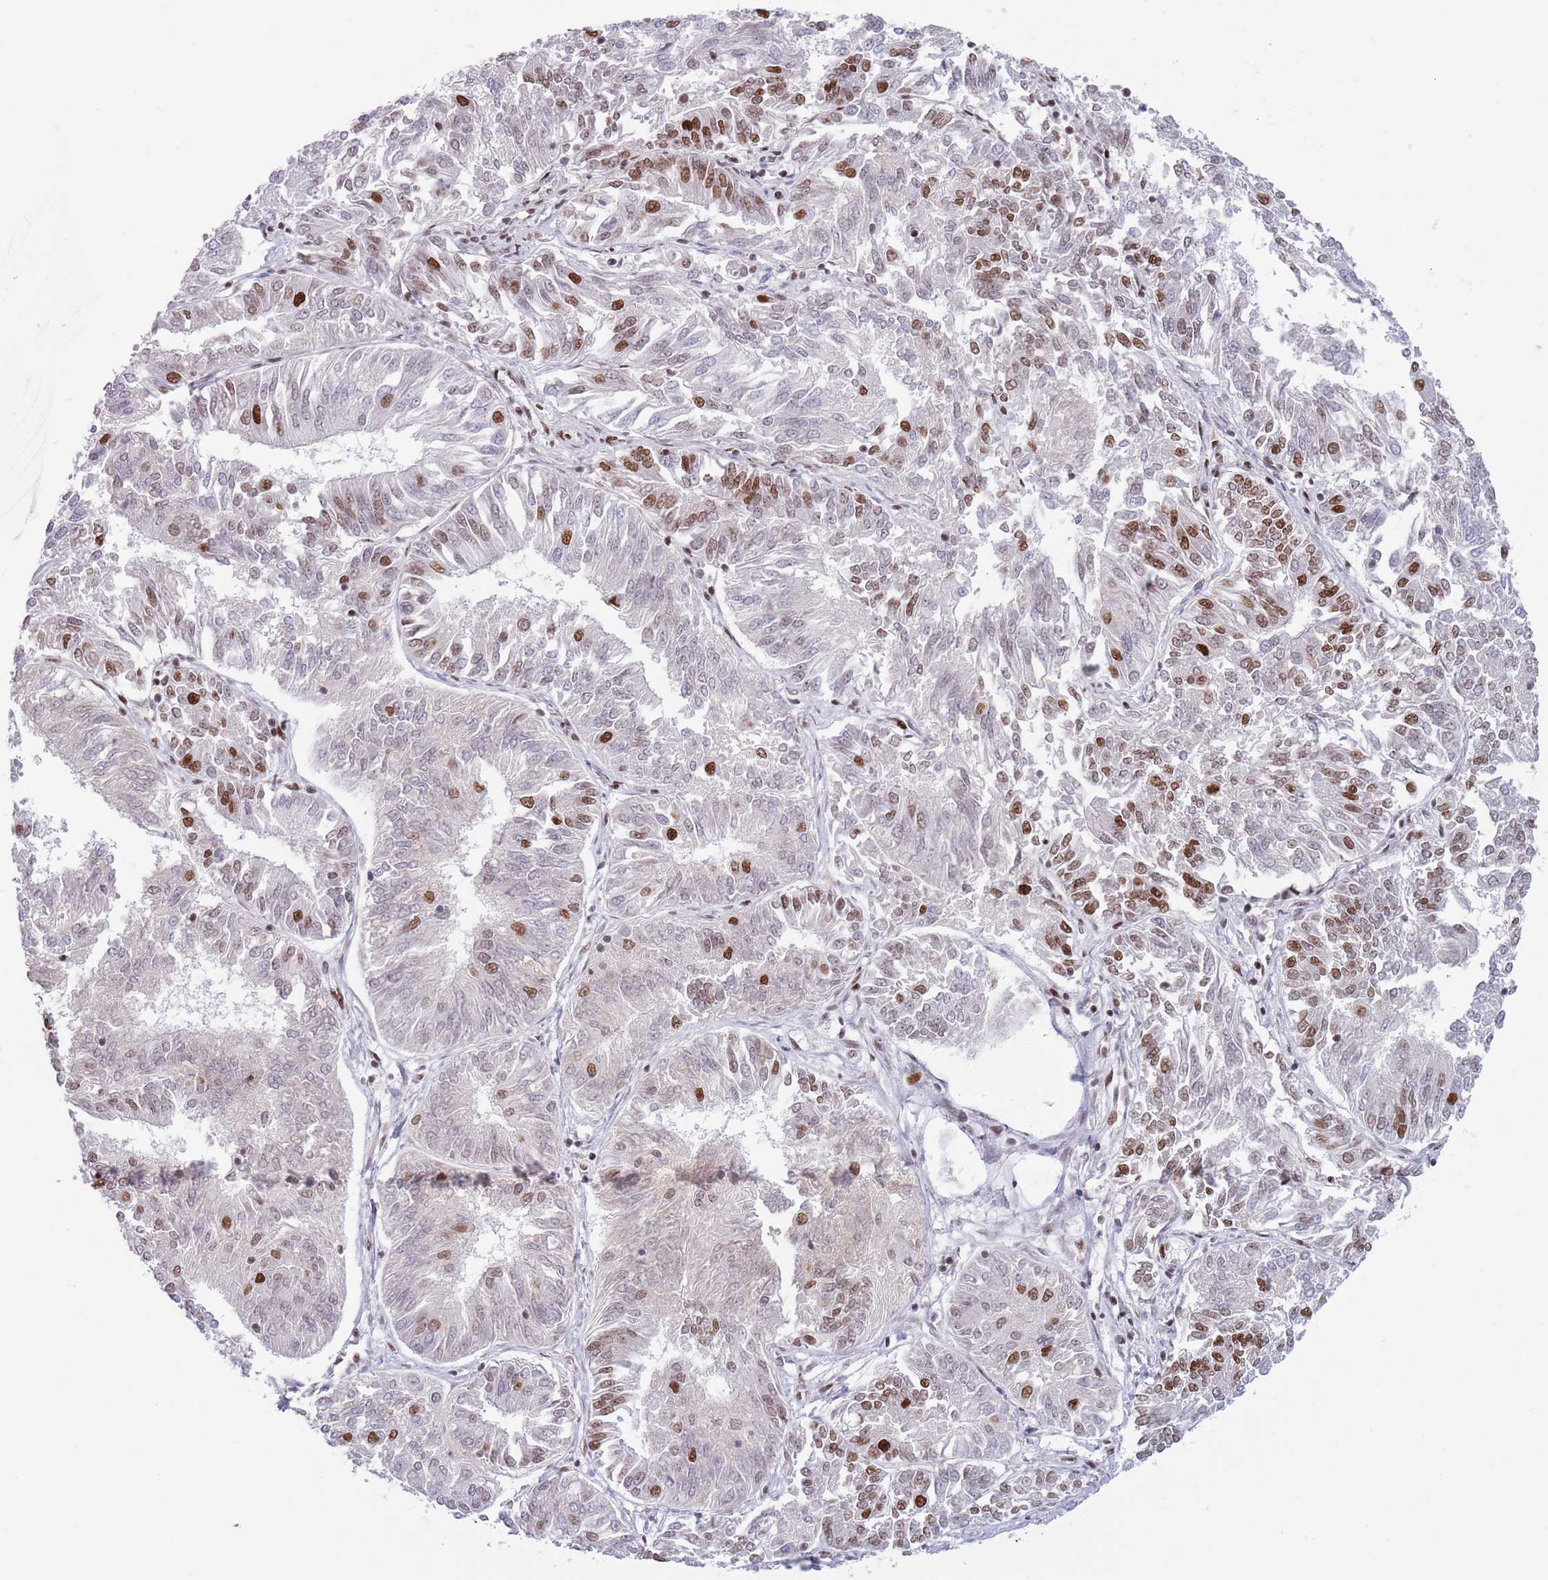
{"staining": {"intensity": "moderate", "quantity": "25%-75%", "location": "nuclear"}, "tissue": "endometrial cancer", "cell_type": "Tumor cells", "image_type": "cancer", "snomed": [{"axis": "morphology", "description": "Adenocarcinoma, NOS"}, {"axis": "topography", "description": "Endometrium"}], "caption": "Human endometrial adenocarcinoma stained for a protein (brown) exhibits moderate nuclear positive staining in approximately 25%-75% of tumor cells.", "gene": "MFSD10", "patient": {"sex": "female", "age": 58}}